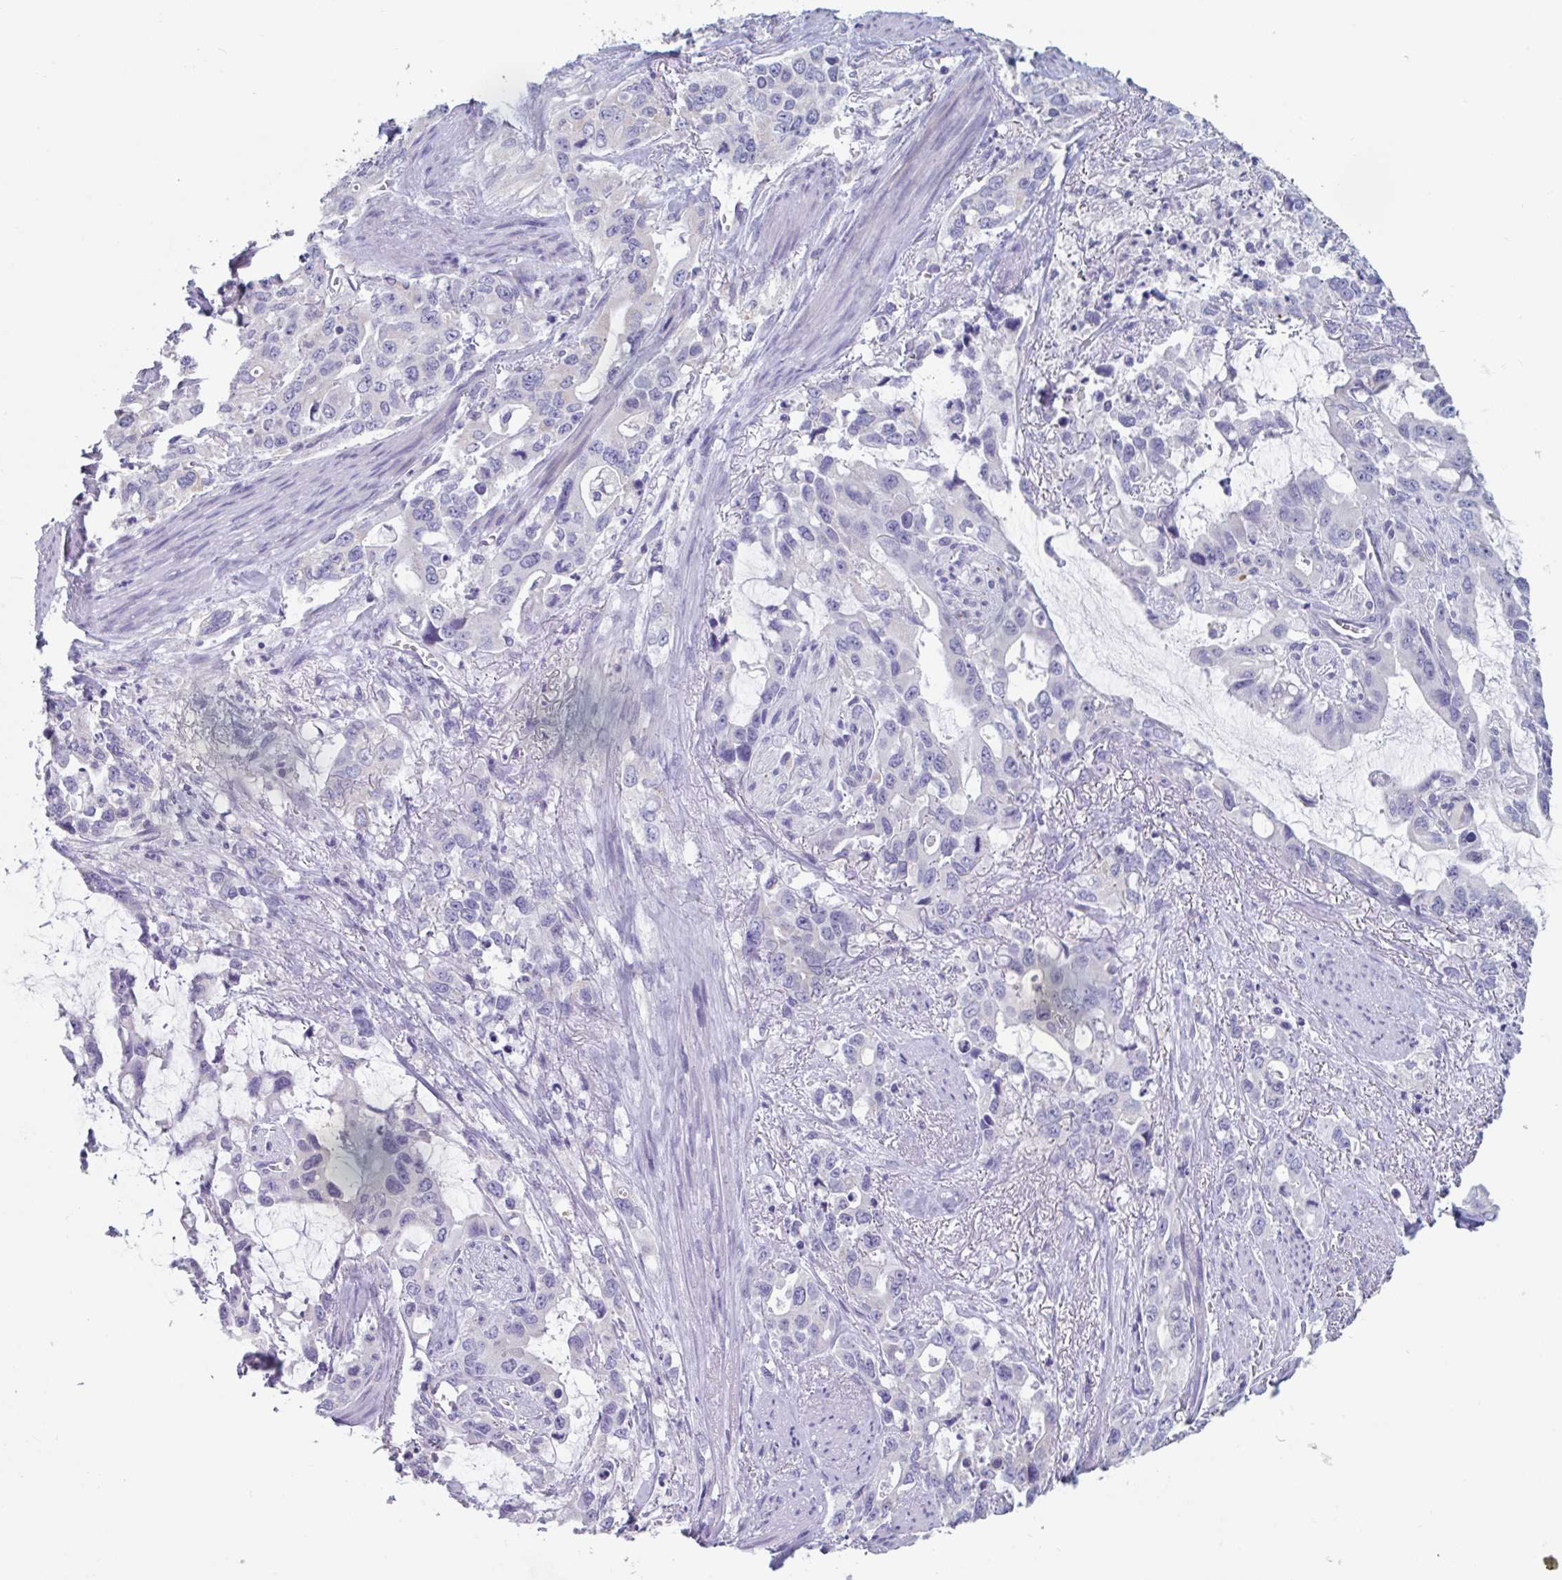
{"staining": {"intensity": "negative", "quantity": "none", "location": "none"}, "tissue": "stomach cancer", "cell_type": "Tumor cells", "image_type": "cancer", "snomed": [{"axis": "morphology", "description": "Adenocarcinoma, NOS"}, {"axis": "topography", "description": "Stomach, upper"}], "caption": "Protein analysis of adenocarcinoma (stomach) exhibits no significant expression in tumor cells. (Immunohistochemistry (ihc), brightfield microscopy, high magnification).", "gene": "ABHD16A", "patient": {"sex": "male", "age": 85}}